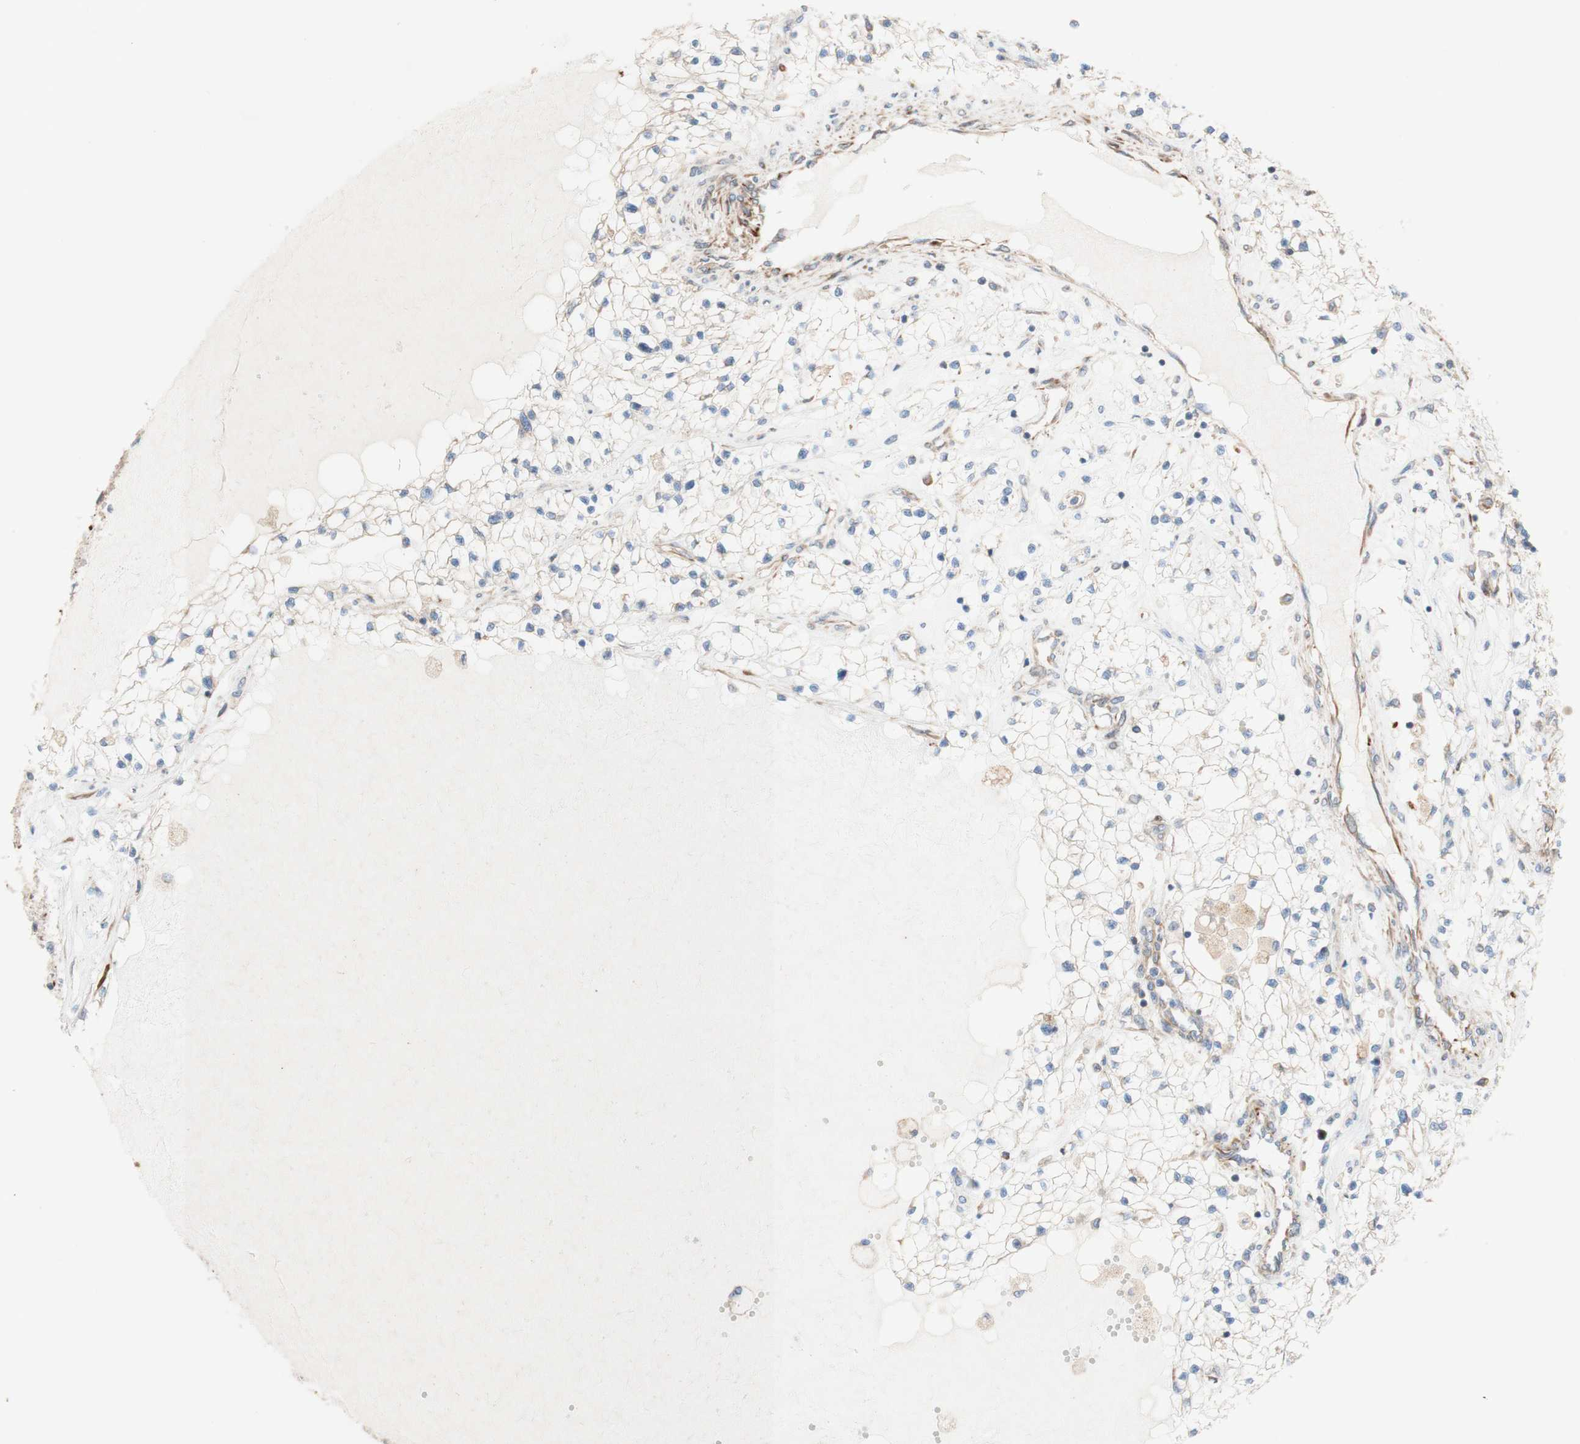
{"staining": {"intensity": "weak", "quantity": "25%-75%", "location": "cytoplasmic/membranous"}, "tissue": "renal cancer", "cell_type": "Tumor cells", "image_type": "cancer", "snomed": [{"axis": "morphology", "description": "Adenocarcinoma, NOS"}, {"axis": "topography", "description": "Kidney"}], "caption": "IHC (DAB (3,3'-diaminobenzidine)) staining of human renal adenocarcinoma reveals weak cytoplasmic/membranous protein staining in approximately 25%-75% of tumor cells.", "gene": "C1orf43", "patient": {"sex": "male", "age": 68}}